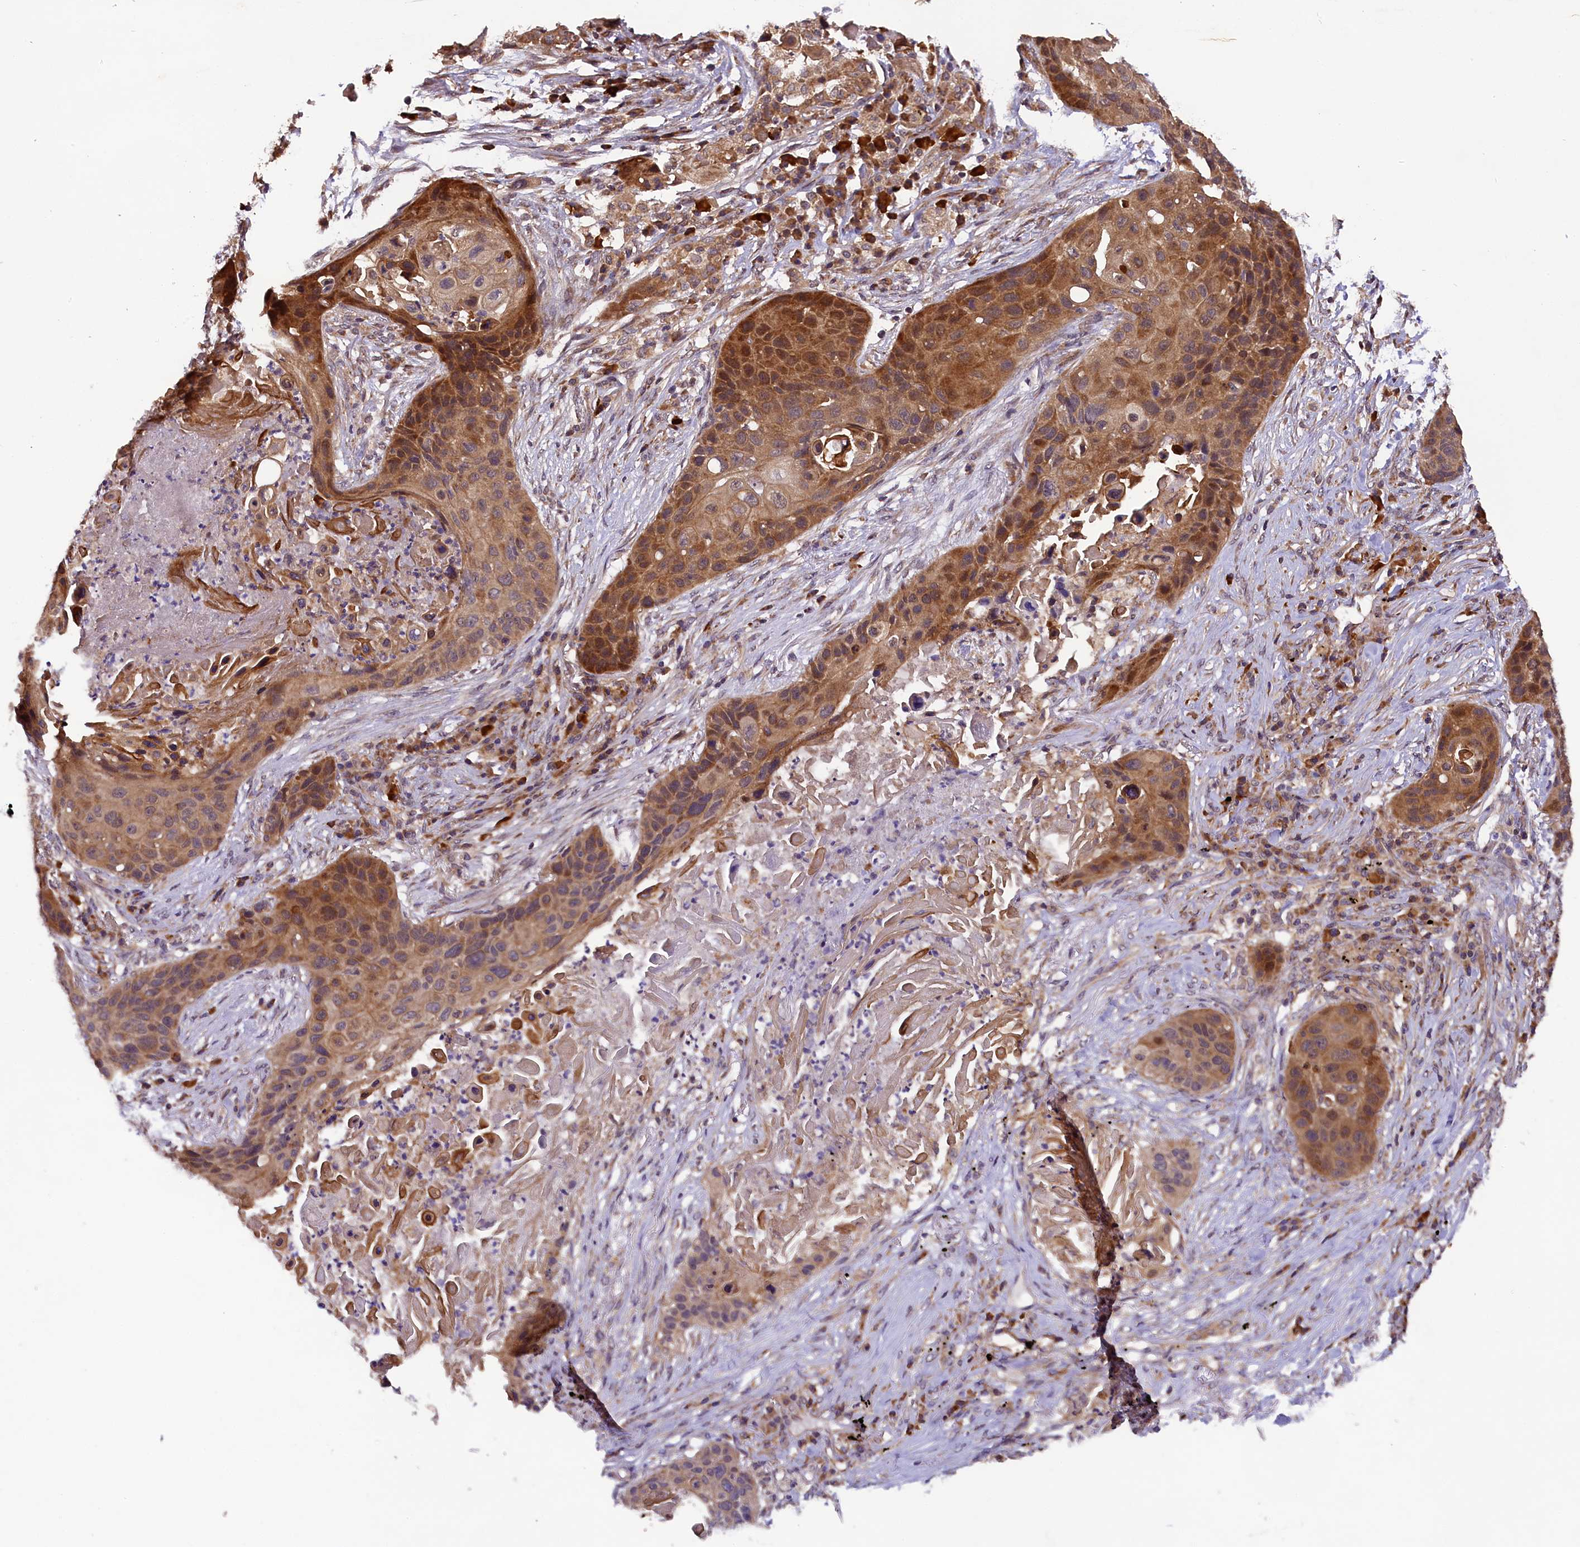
{"staining": {"intensity": "moderate", "quantity": ">75%", "location": "cytoplasmic/membranous"}, "tissue": "lung cancer", "cell_type": "Tumor cells", "image_type": "cancer", "snomed": [{"axis": "morphology", "description": "Squamous cell carcinoma, NOS"}, {"axis": "topography", "description": "Lung"}], "caption": "Approximately >75% of tumor cells in squamous cell carcinoma (lung) reveal moderate cytoplasmic/membranous protein staining as visualized by brown immunohistochemical staining.", "gene": "DOHH", "patient": {"sex": "female", "age": 63}}